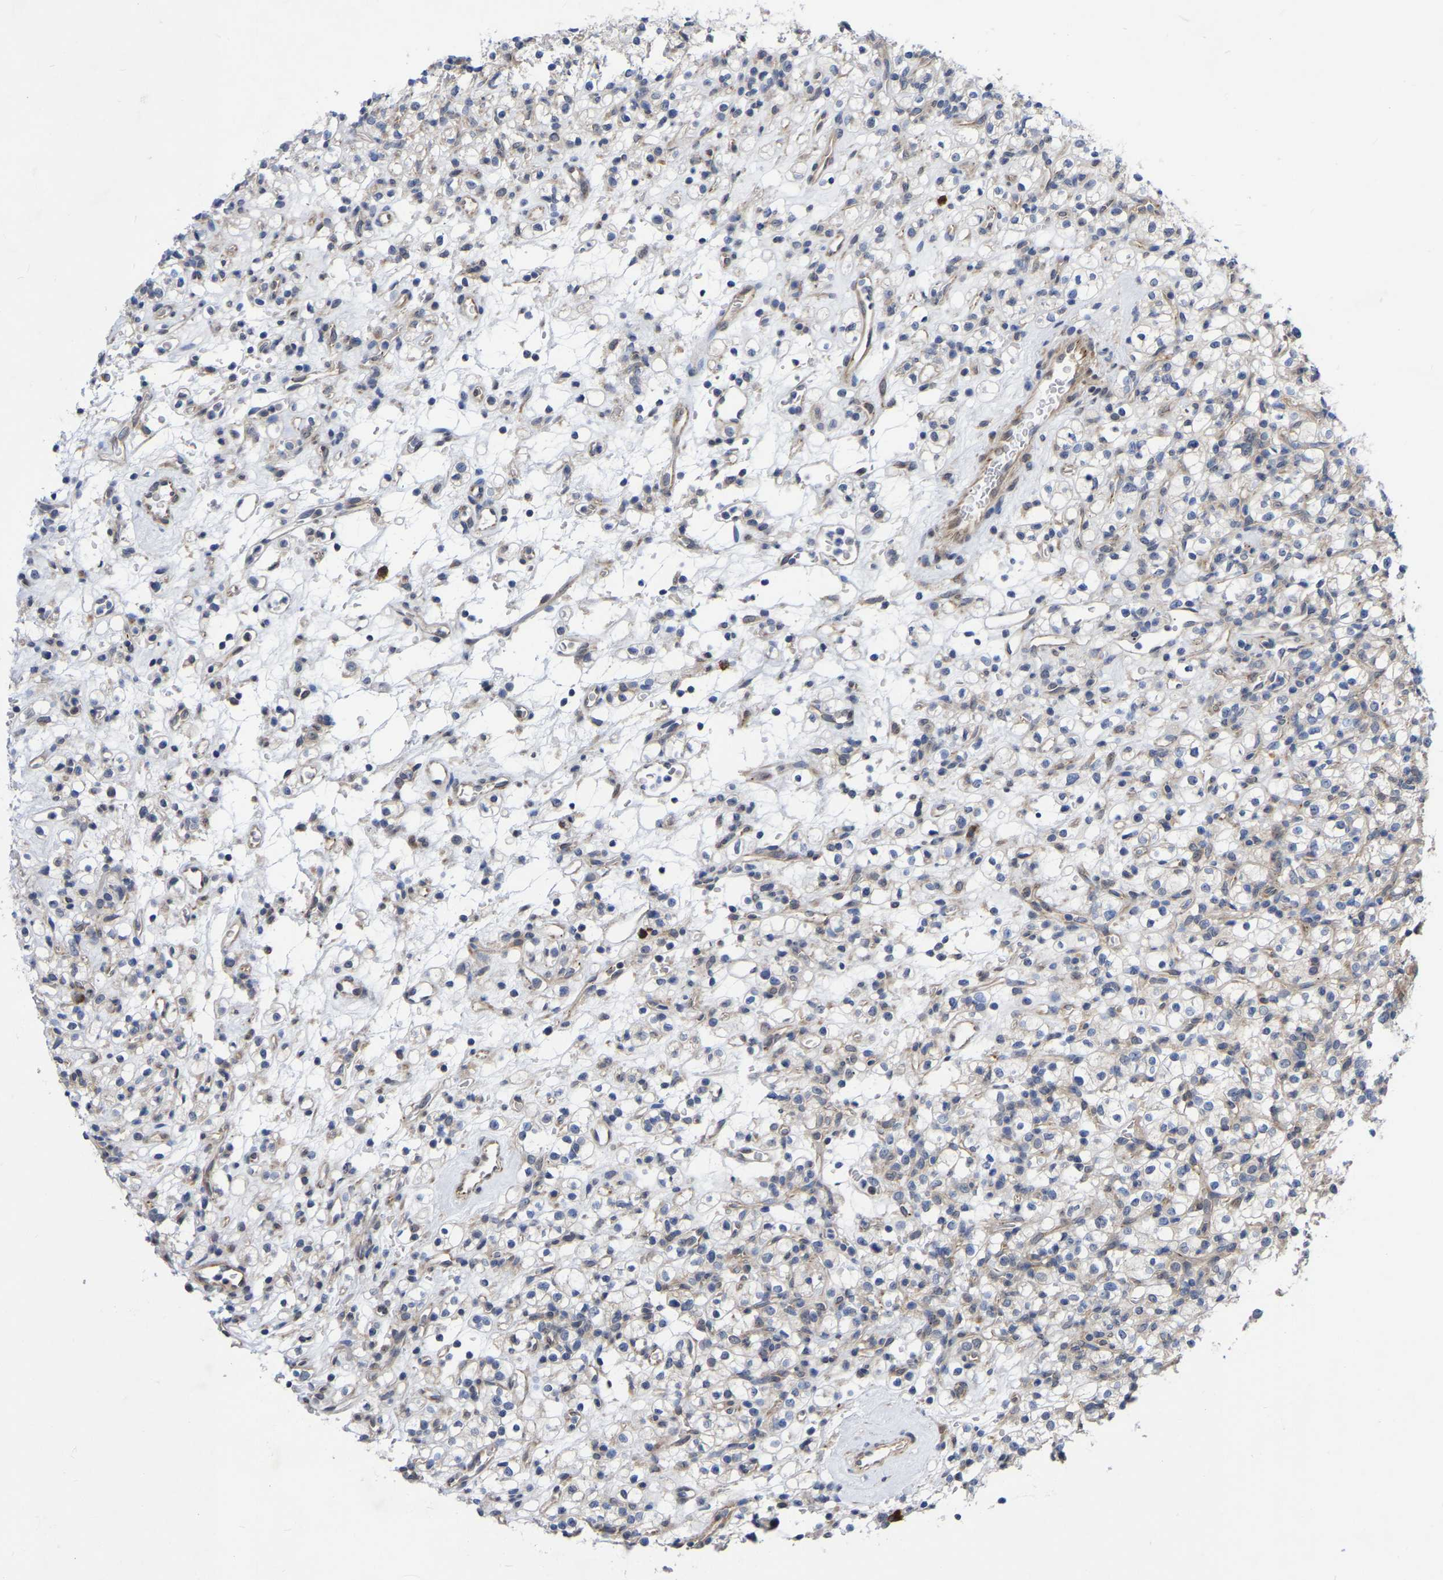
{"staining": {"intensity": "weak", "quantity": "<25%", "location": "cytoplasmic/membranous"}, "tissue": "renal cancer", "cell_type": "Tumor cells", "image_type": "cancer", "snomed": [{"axis": "morphology", "description": "Normal tissue, NOS"}, {"axis": "morphology", "description": "Adenocarcinoma, NOS"}, {"axis": "topography", "description": "Kidney"}], "caption": "Immunohistochemical staining of renal adenocarcinoma shows no significant staining in tumor cells. (DAB (3,3'-diaminobenzidine) immunohistochemistry with hematoxylin counter stain).", "gene": "UBE4B", "patient": {"sex": "female", "age": 72}}